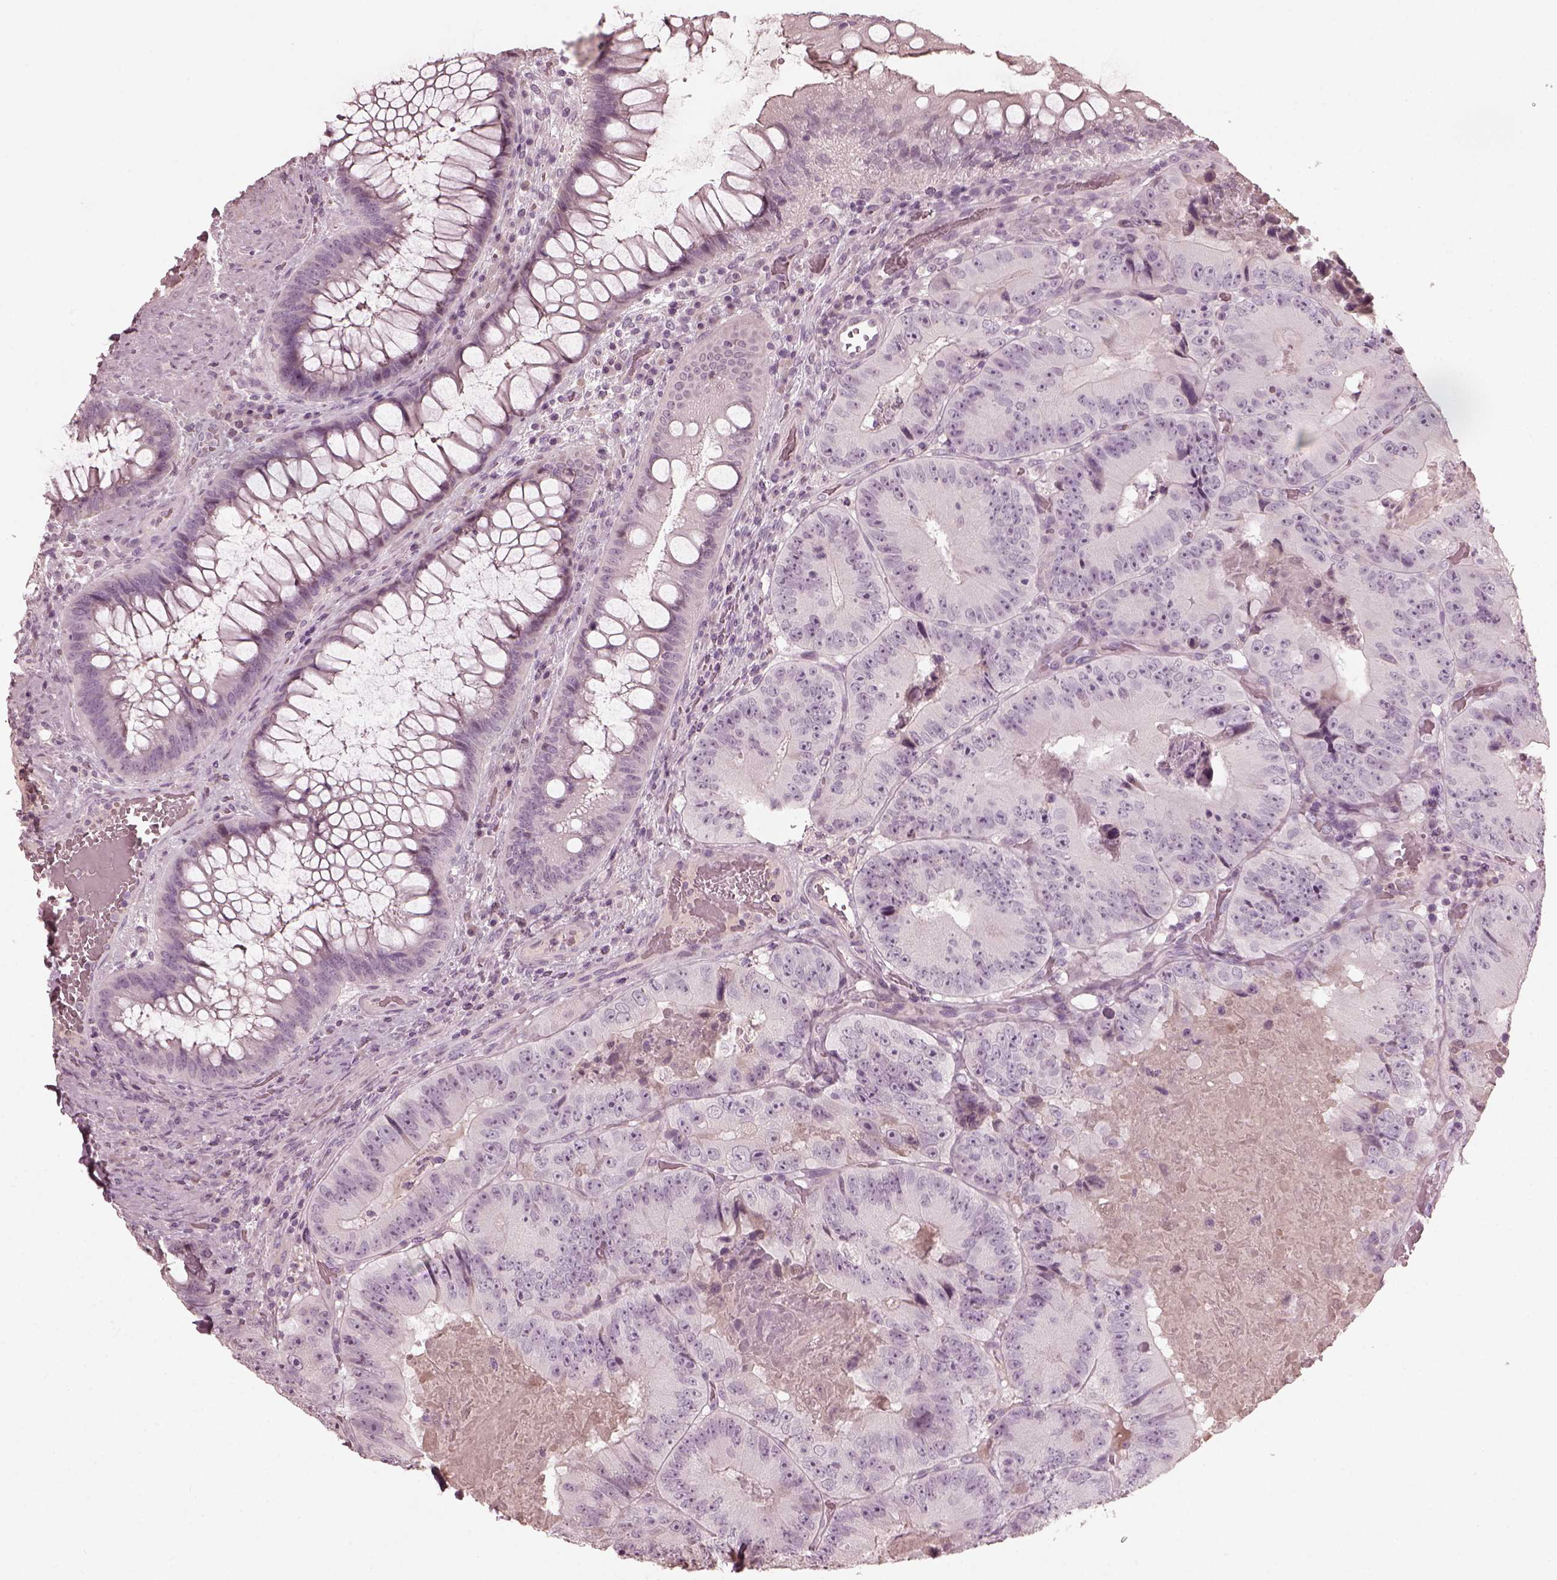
{"staining": {"intensity": "negative", "quantity": "none", "location": "none"}, "tissue": "colorectal cancer", "cell_type": "Tumor cells", "image_type": "cancer", "snomed": [{"axis": "morphology", "description": "Adenocarcinoma, NOS"}, {"axis": "topography", "description": "Colon"}], "caption": "This is an immunohistochemistry image of human colorectal adenocarcinoma. There is no expression in tumor cells.", "gene": "OPTC", "patient": {"sex": "female", "age": 86}}